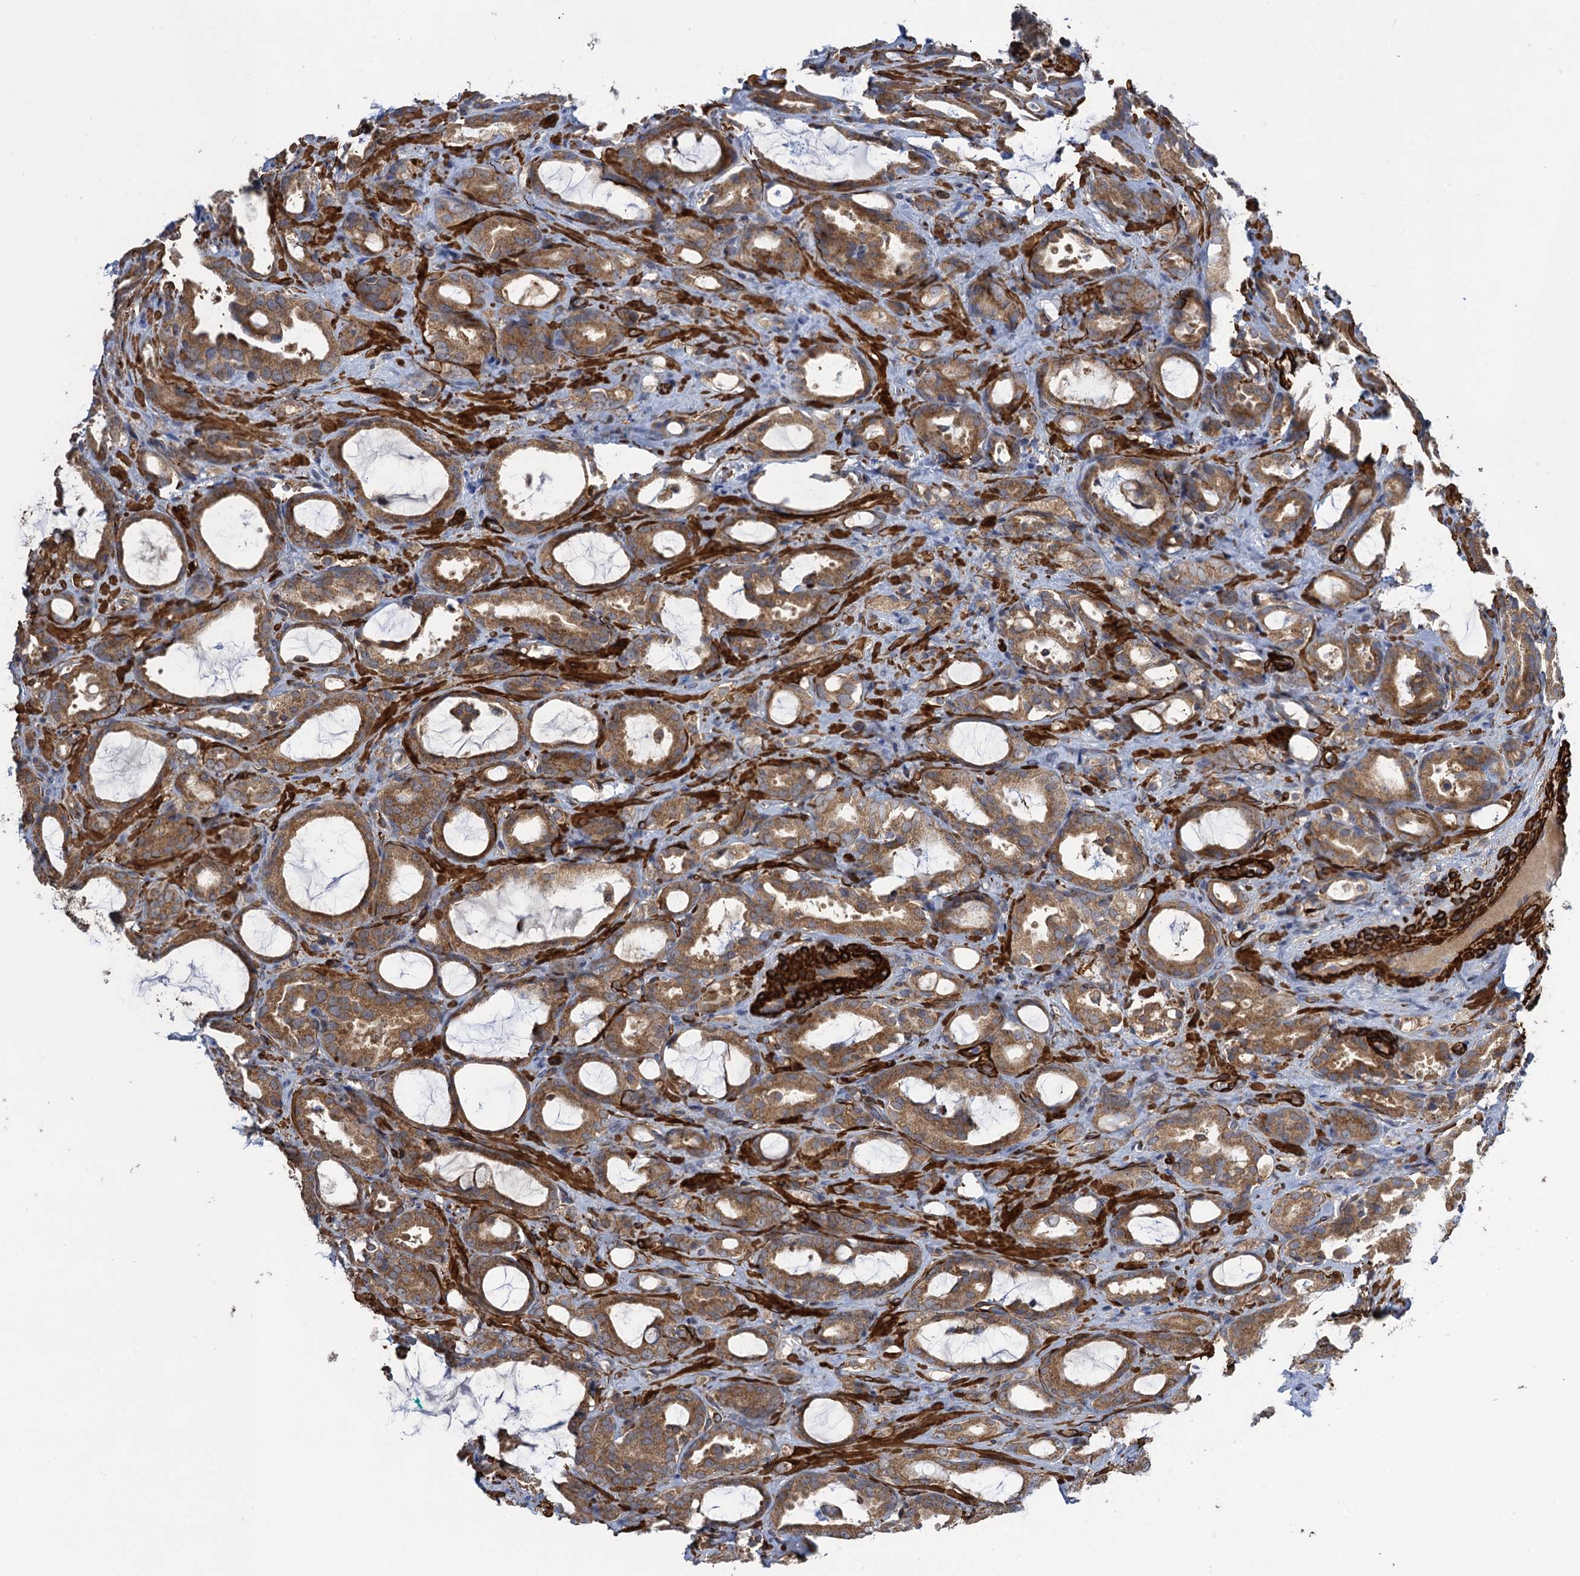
{"staining": {"intensity": "moderate", "quantity": ">75%", "location": "cytoplasmic/membranous"}, "tissue": "prostate cancer", "cell_type": "Tumor cells", "image_type": "cancer", "snomed": [{"axis": "morphology", "description": "Adenocarcinoma, High grade"}, {"axis": "topography", "description": "Prostate"}], "caption": "Immunohistochemical staining of human prostate cancer (high-grade adenocarcinoma) demonstrates medium levels of moderate cytoplasmic/membranous expression in about >75% of tumor cells. The protein of interest is stained brown, and the nuclei are stained in blue (DAB IHC with brightfield microscopy, high magnification).", "gene": "WDR88", "patient": {"sex": "male", "age": 72}}